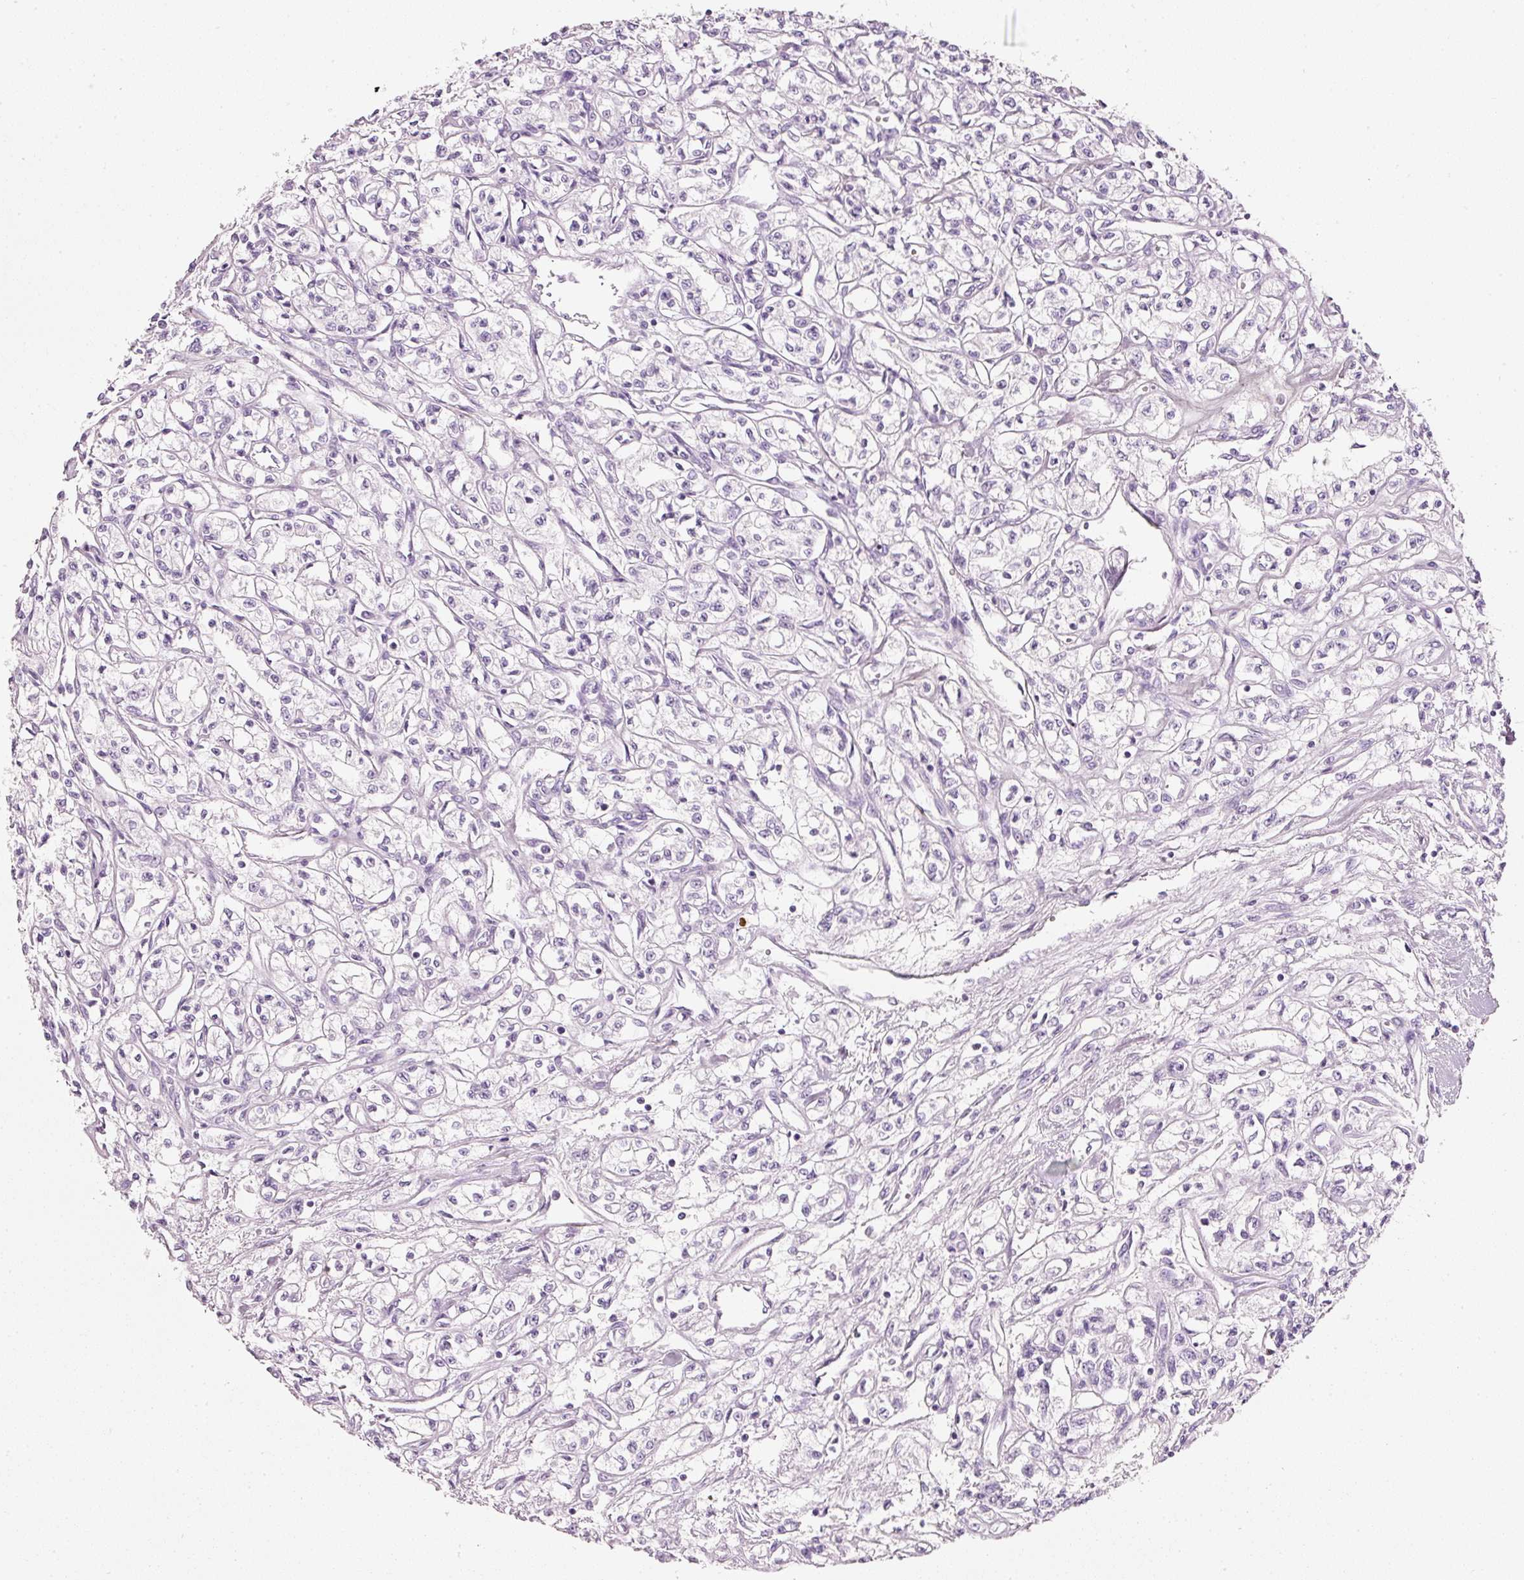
{"staining": {"intensity": "negative", "quantity": "none", "location": "none"}, "tissue": "renal cancer", "cell_type": "Tumor cells", "image_type": "cancer", "snomed": [{"axis": "morphology", "description": "Adenocarcinoma, NOS"}, {"axis": "topography", "description": "Kidney"}], "caption": "This histopathology image is of adenocarcinoma (renal) stained with immunohistochemistry to label a protein in brown with the nuclei are counter-stained blue. There is no staining in tumor cells.", "gene": "PDXDC1", "patient": {"sex": "male", "age": 56}}